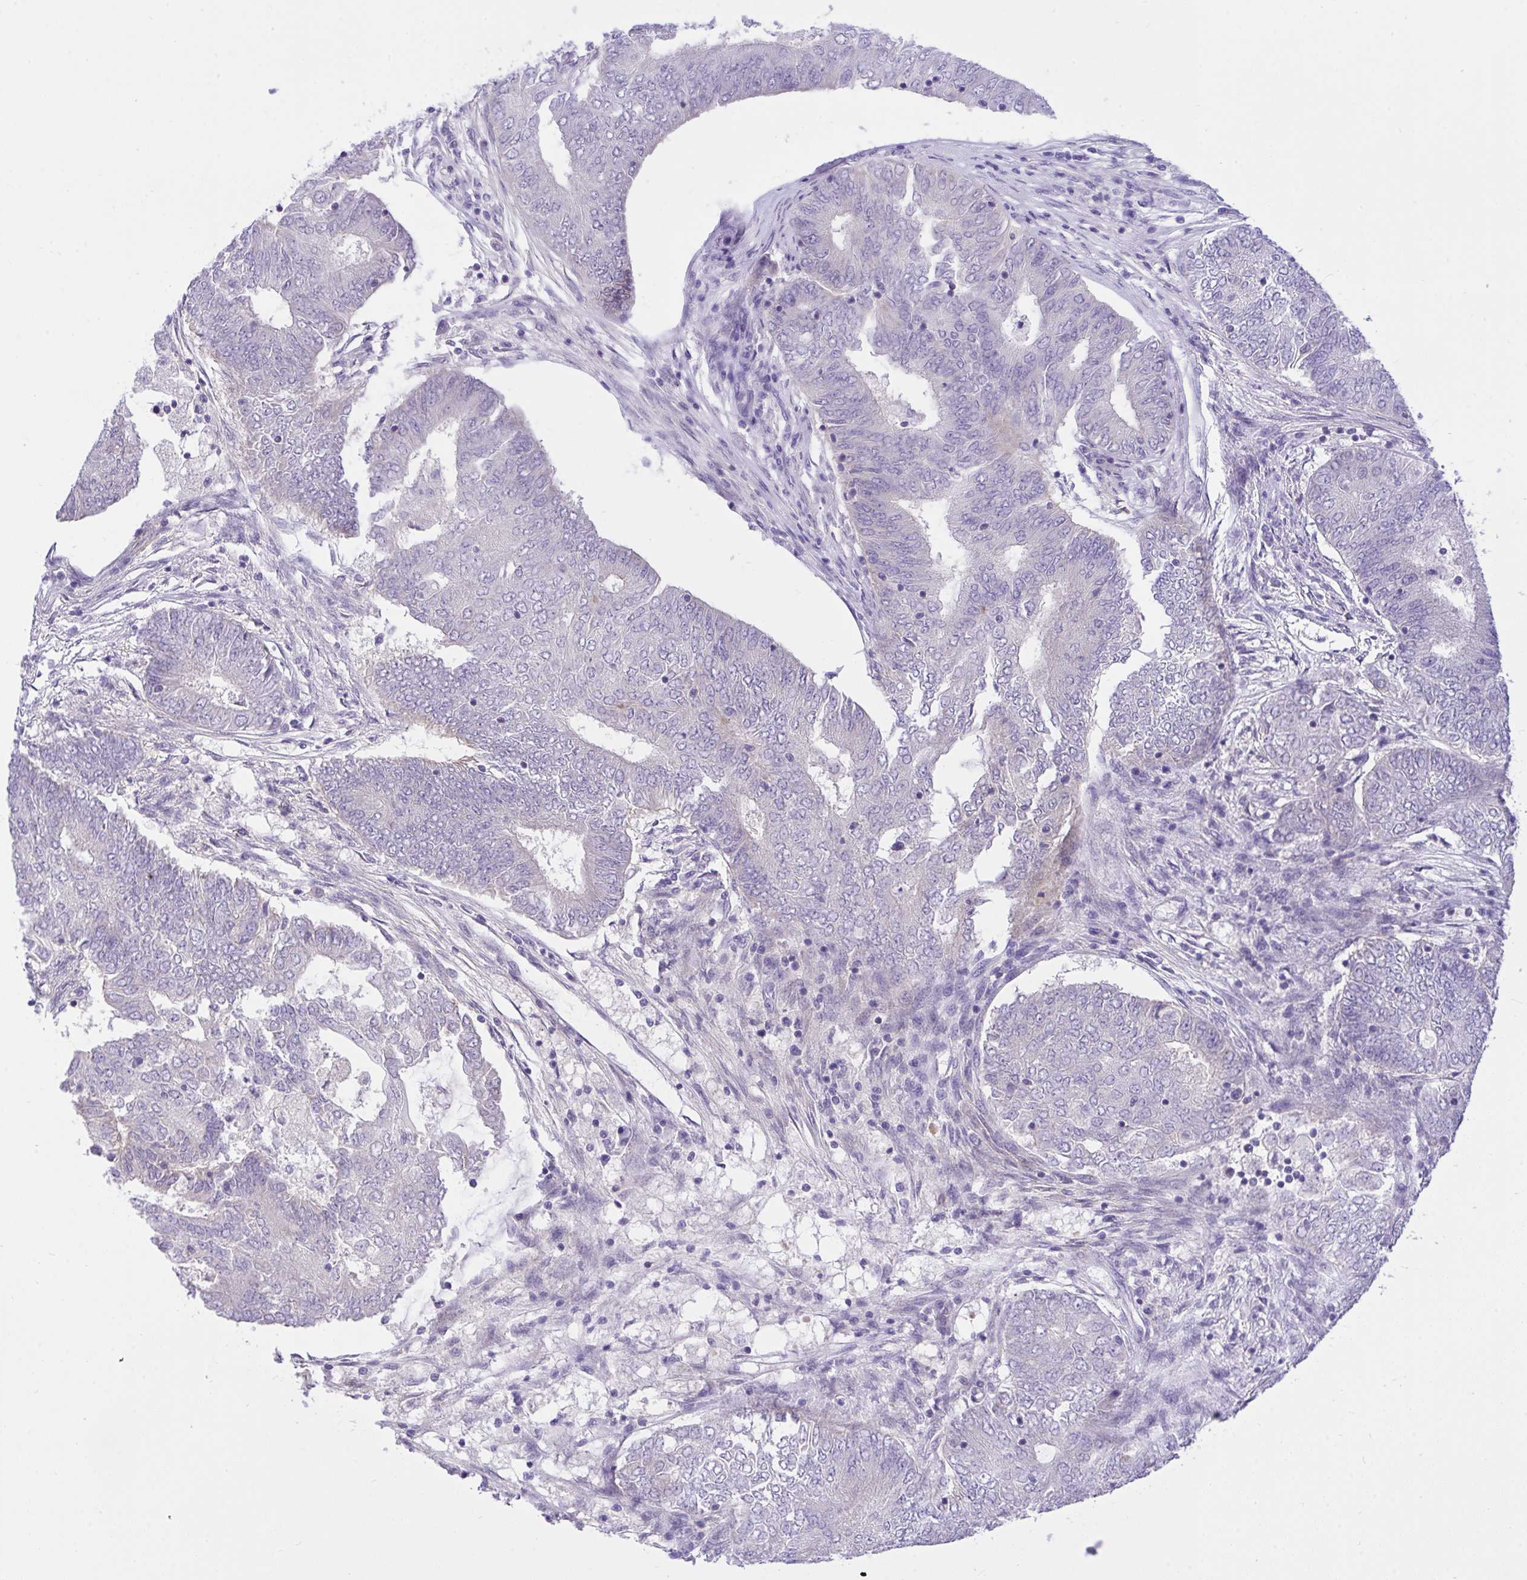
{"staining": {"intensity": "negative", "quantity": "none", "location": "none"}, "tissue": "endometrial cancer", "cell_type": "Tumor cells", "image_type": "cancer", "snomed": [{"axis": "morphology", "description": "Adenocarcinoma, NOS"}, {"axis": "topography", "description": "Endometrium"}], "caption": "Endometrial cancer (adenocarcinoma) stained for a protein using immunohistochemistry exhibits no positivity tumor cells.", "gene": "TLN2", "patient": {"sex": "female", "age": 62}}